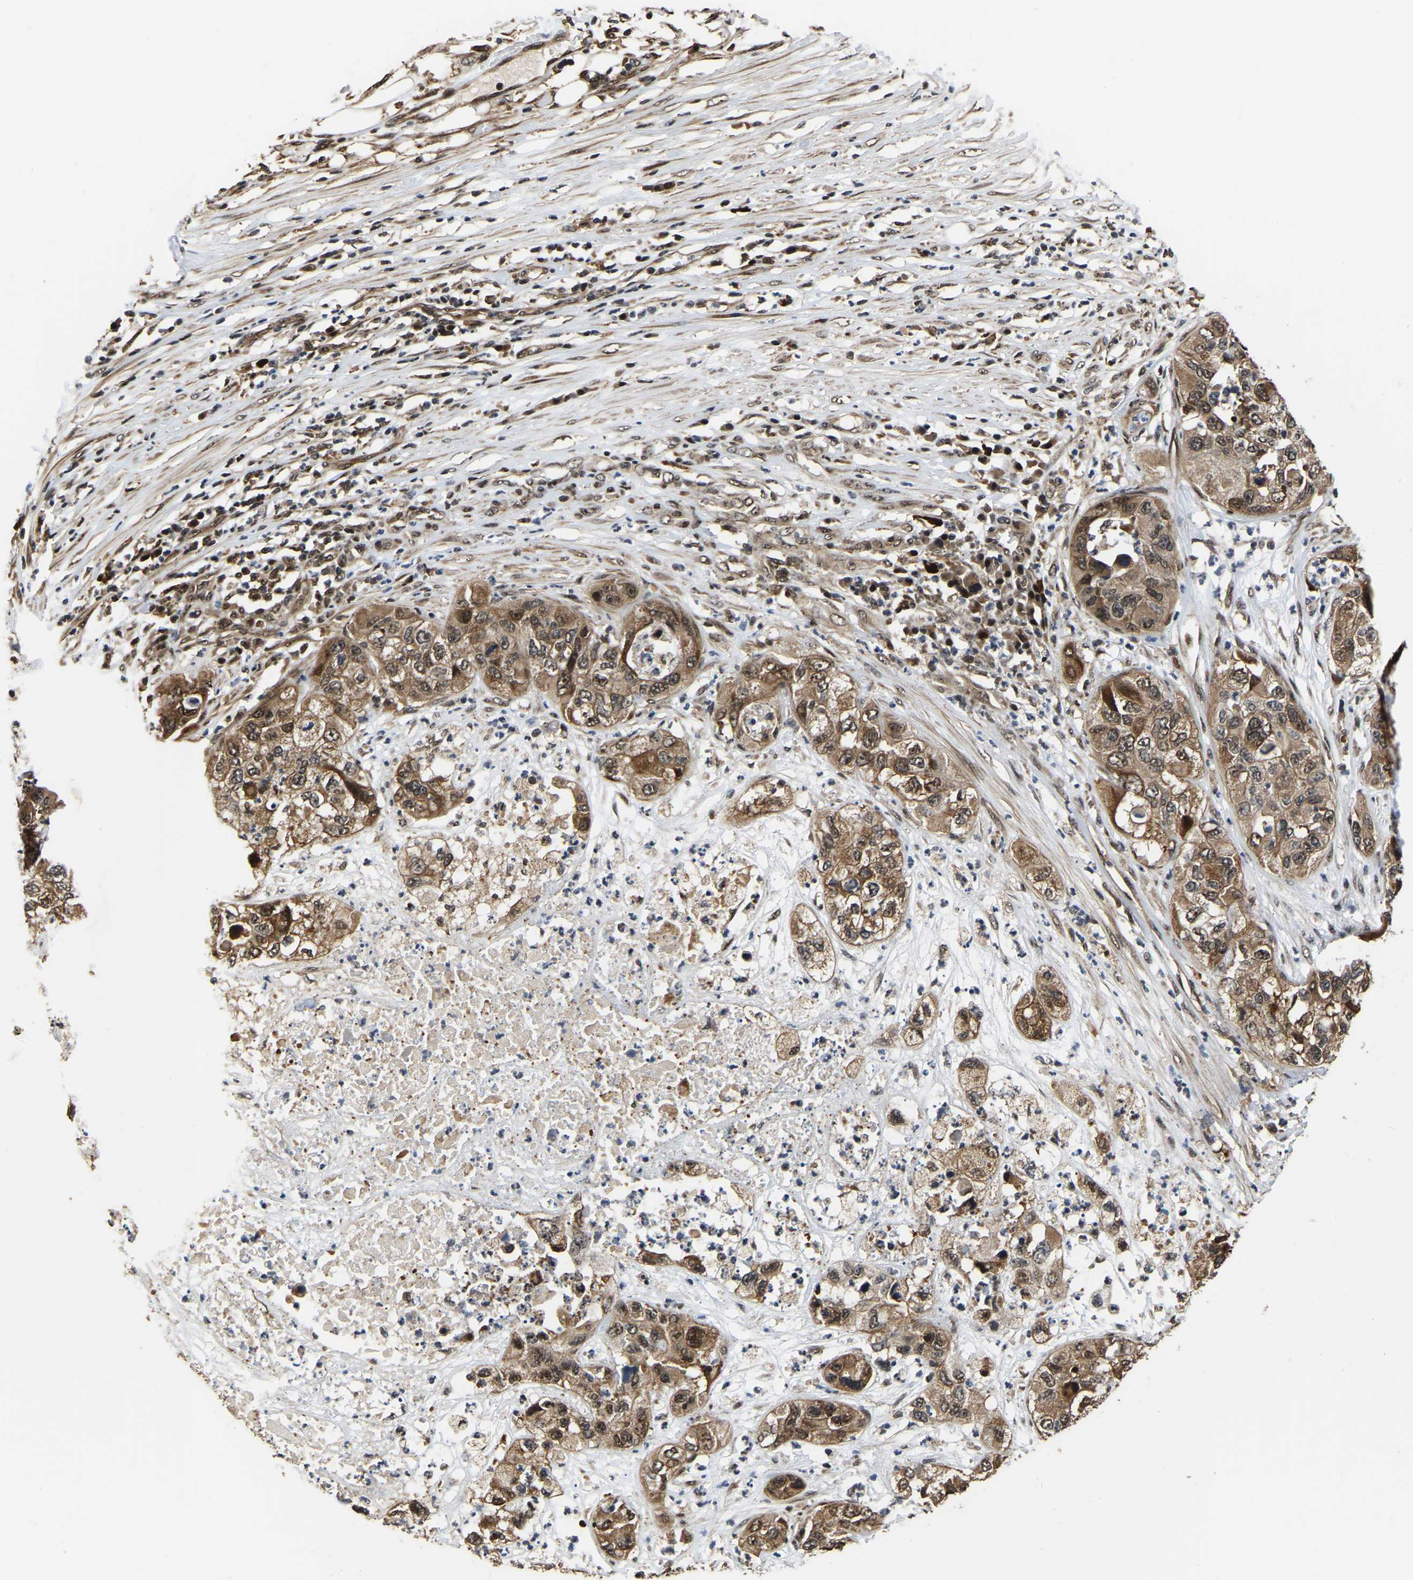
{"staining": {"intensity": "moderate", "quantity": ">75%", "location": "cytoplasmic/membranous,nuclear"}, "tissue": "pancreatic cancer", "cell_type": "Tumor cells", "image_type": "cancer", "snomed": [{"axis": "morphology", "description": "Adenocarcinoma, NOS"}, {"axis": "topography", "description": "Pancreas"}], "caption": "Protein expression analysis of pancreatic cancer reveals moderate cytoplasmic/membranous and nuclear positivity in about >75% of tumor cells.", "gene": "CIAO1", "patient": {"sex": "female", "age": 78}}